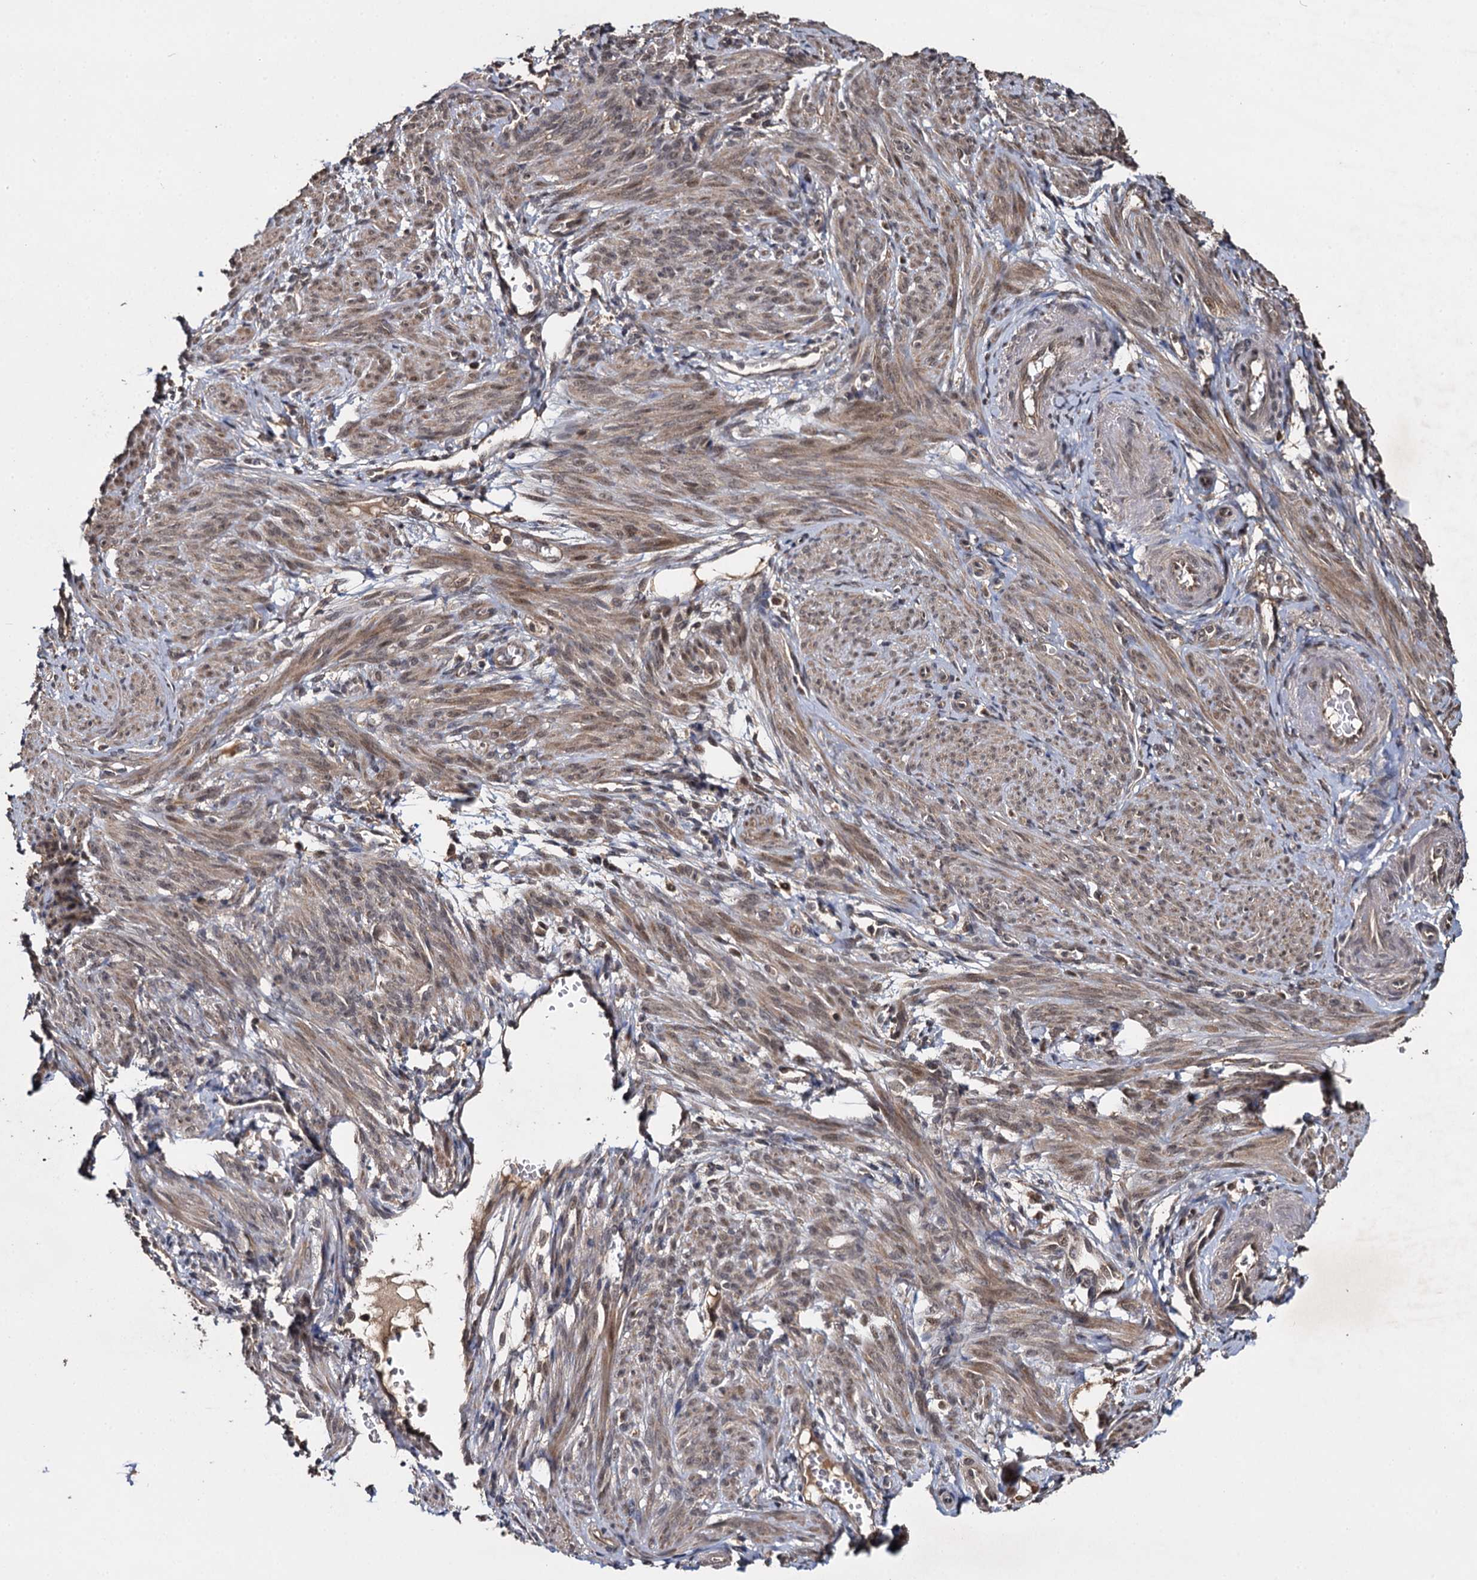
{"staining": {"intensity": "moderate", "quantity": "25%-75%", "location": "cytoplasmic/membranous,nuclear"}, "tissue": "smooth muscle", "cell_type": "Smooth muscle cells", "image_type": "normal", "snomed": [{"axis": "morphology", "description": "Normal tissue, NOS"}, {"axis": "topography", "description": "Smooth muscle"}], "caption": "Immunohistochemical staining of benign human smooth muscle exhibits 25%-75% levels of moderate cytoplasmic/membranous,nuclear protein positivity in about 25%-75% of smooth muscle cells.", "gene": "SLC46A3", "patient": {"sex": "female", "age": 39}}